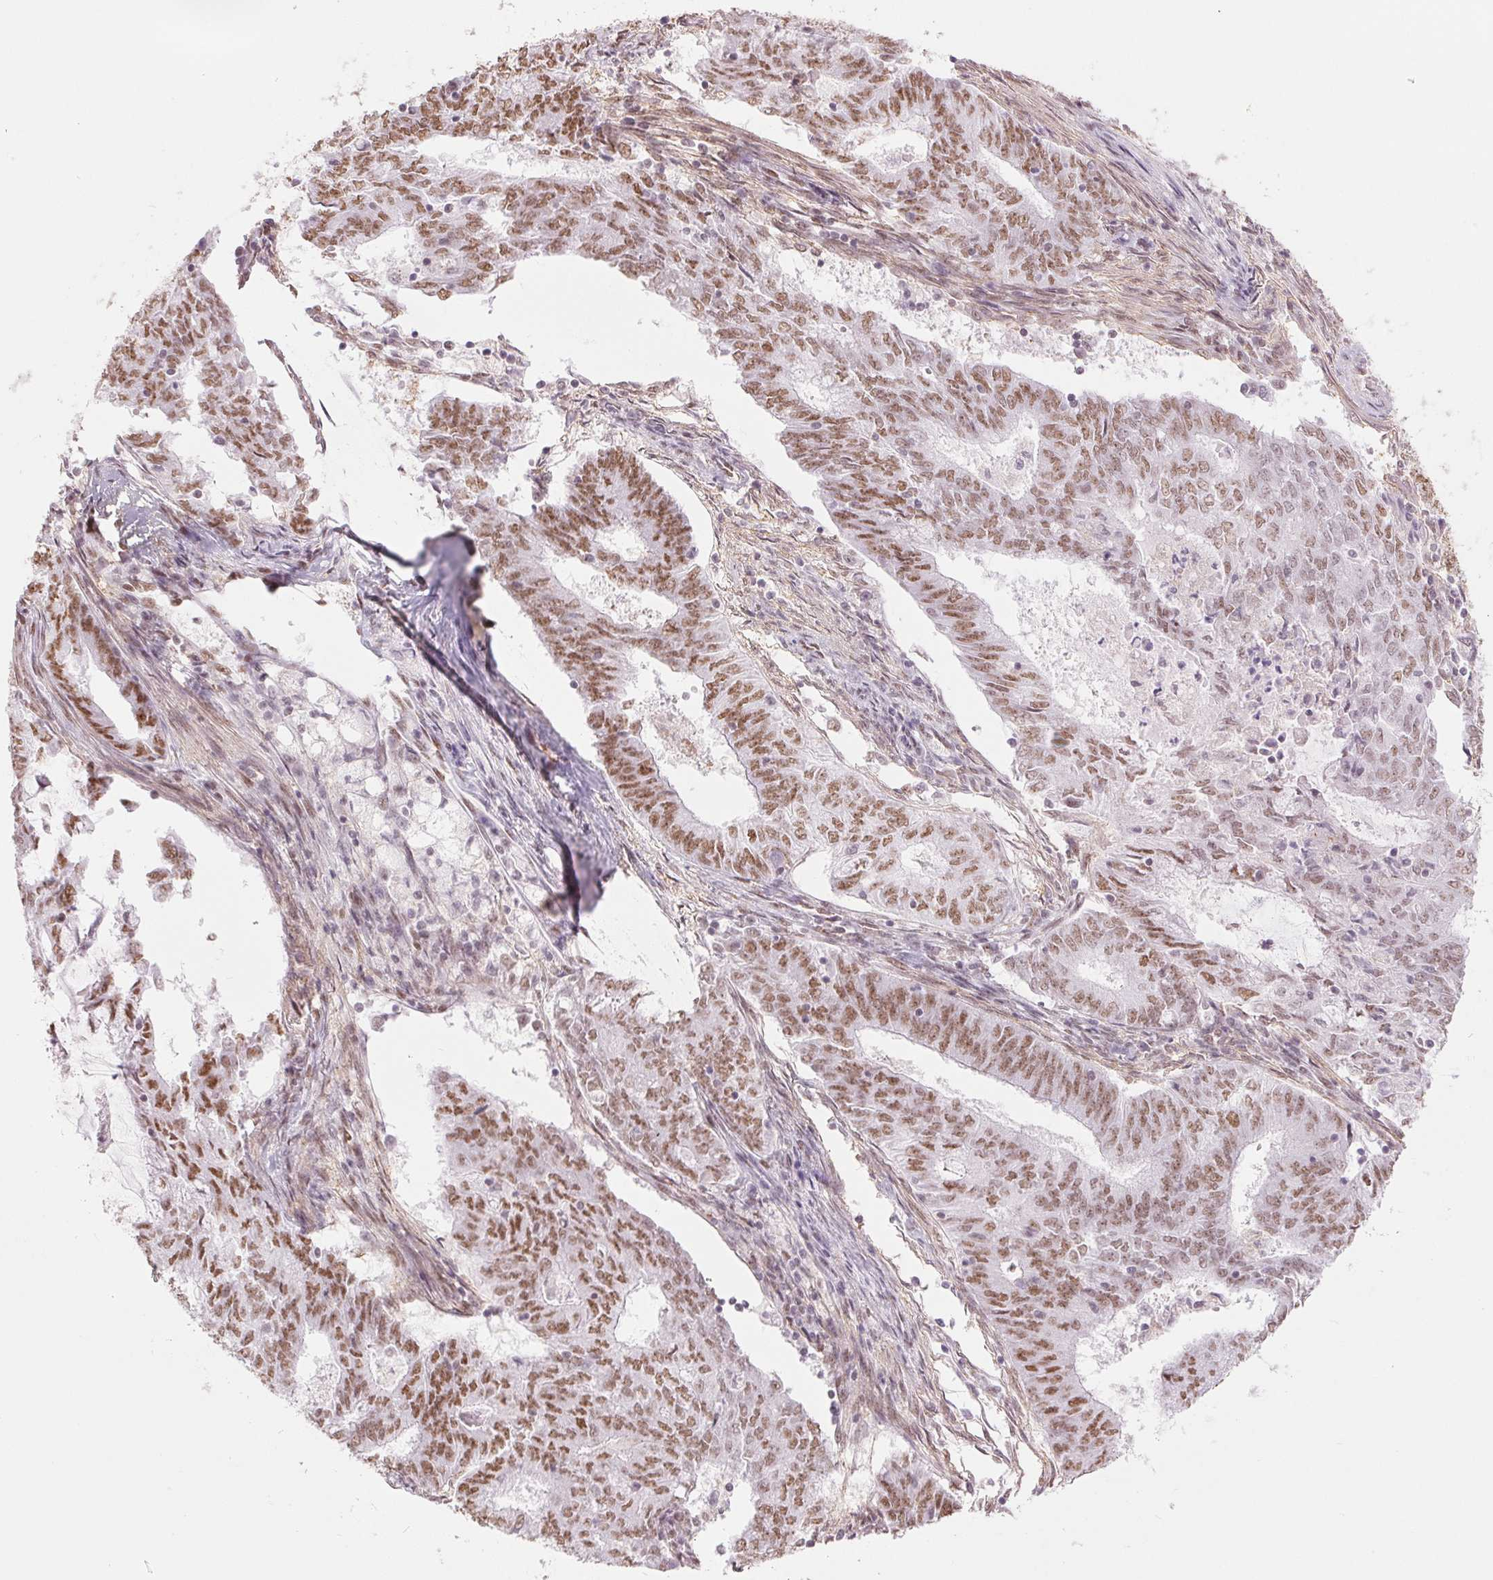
{"staining": {"intensity": "moderate", "quantity": ">75%", "location": "nuclear"}, "tissue": "endometrial cancer", "cell_type": "Tumor cells", "image_type": "cancer", "snomed": [{"axis": "morphology", "description": "Adenocarcinoma, NOS"}, {"axis": "topography", "description": "Endometrium"}], "caption": "This photomicrograph displays endometrial cancer (adenocarcinoma) stained with immunohistochemistry (IHC) to label a protein in brown. The nuclear of tumor cells show moderate positivity for the protein. Nuclei are counter-stained blue.", "gene": "ZFR2", "patient": {"sex": "female", "age": 62}}